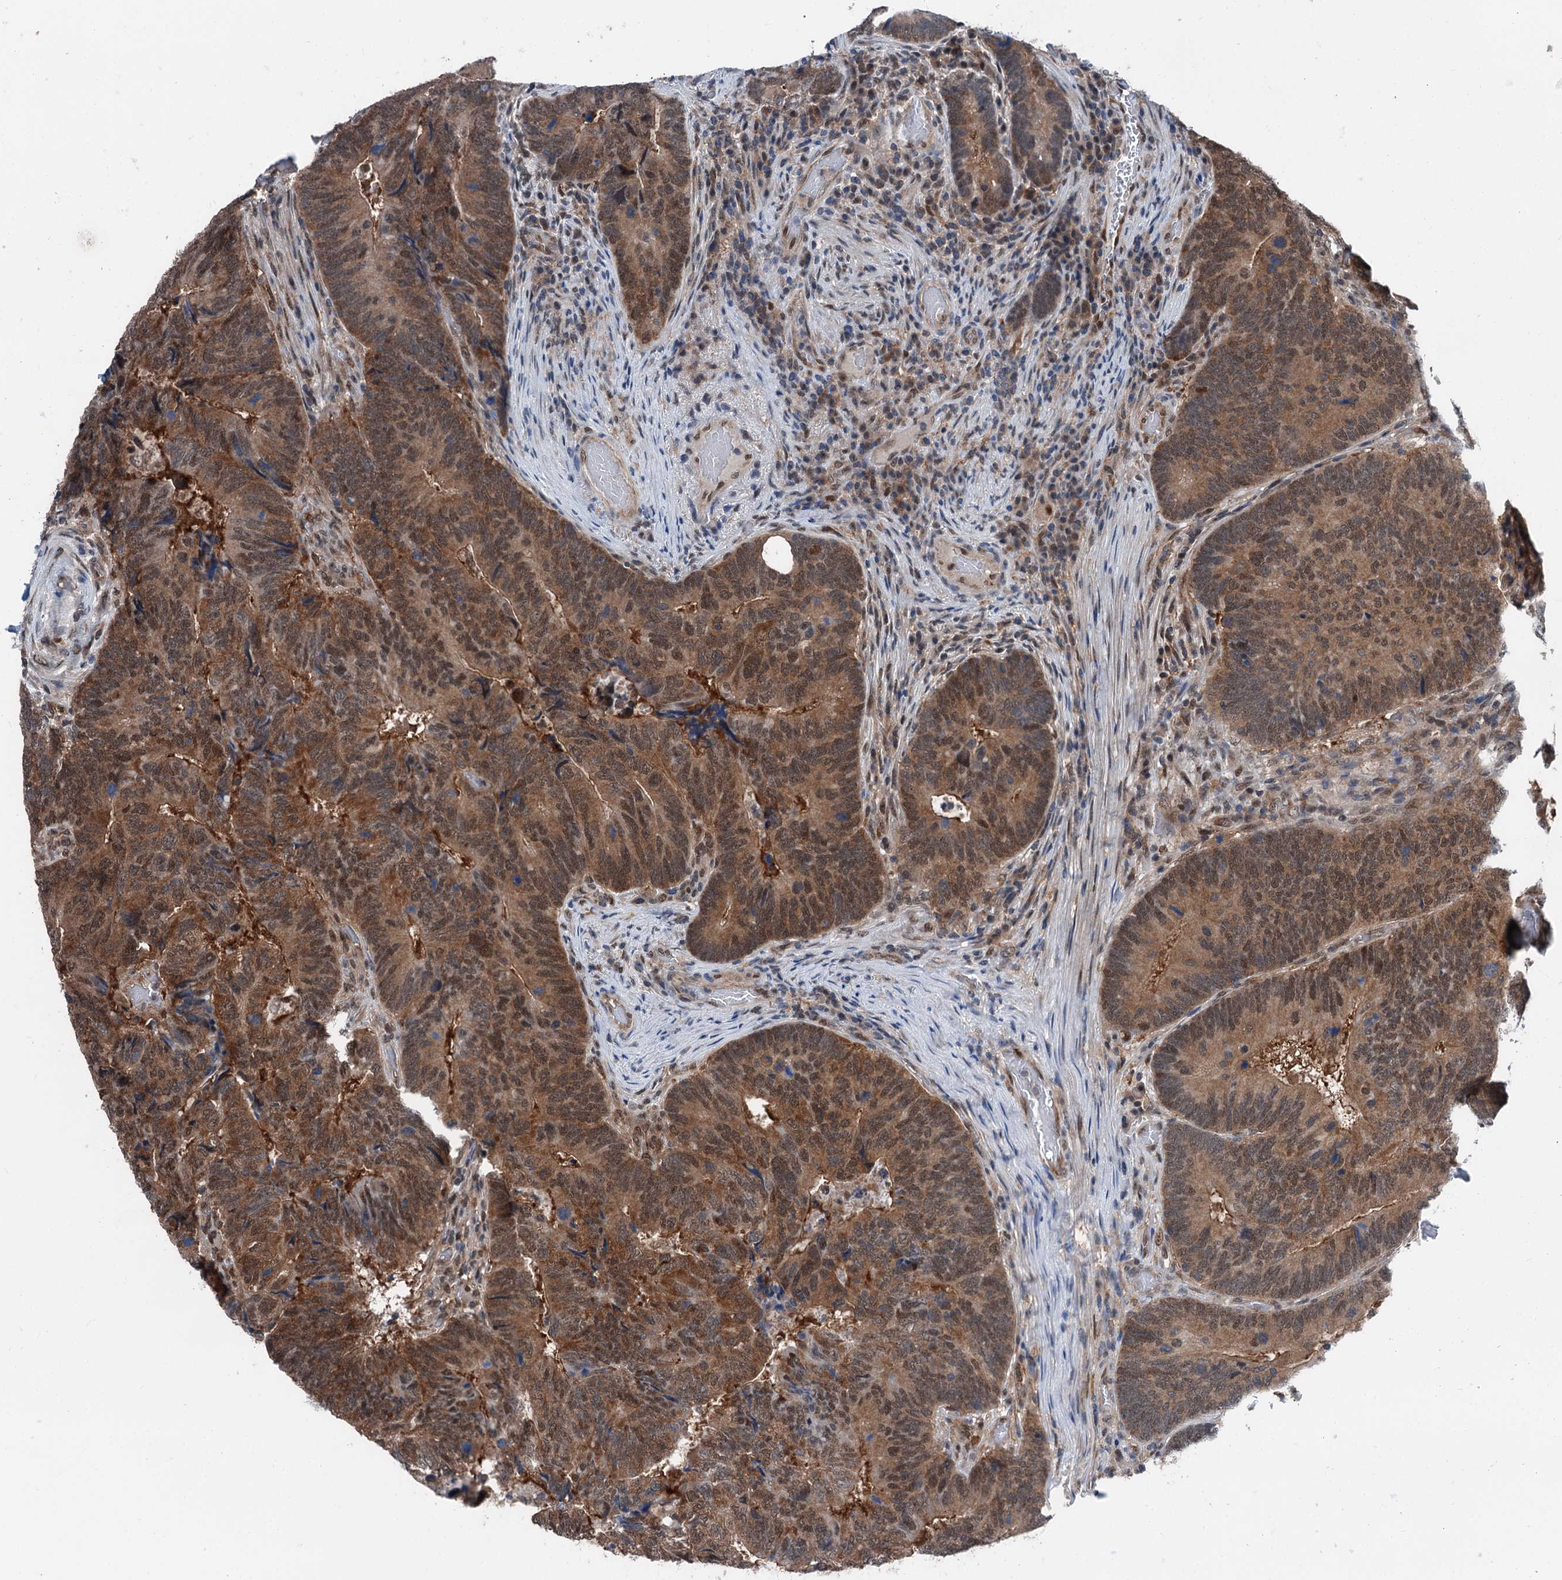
{"staining": {"intensity": "moderate", "quantity": ">75%", "location": "cytoplasmic/membranous,nuclear"}, "tissue": "colorectal cancer", "cell_type": "Tumor cells", "image_type": "cancer", "snomed": [{"axis": "morphology", "description": "Adenocarcinoma, NOS"}, {"axis": "topography", "description": "Colon"}], "caption": "Protein expression analysis of adenocarcinoma (colorectal) displays moderate cytoplasmic/membranous and nuclear staining in about >75% of tumor cells.", "gene": "PSMD13", "patient": {"sex": "female", "age": 67}}